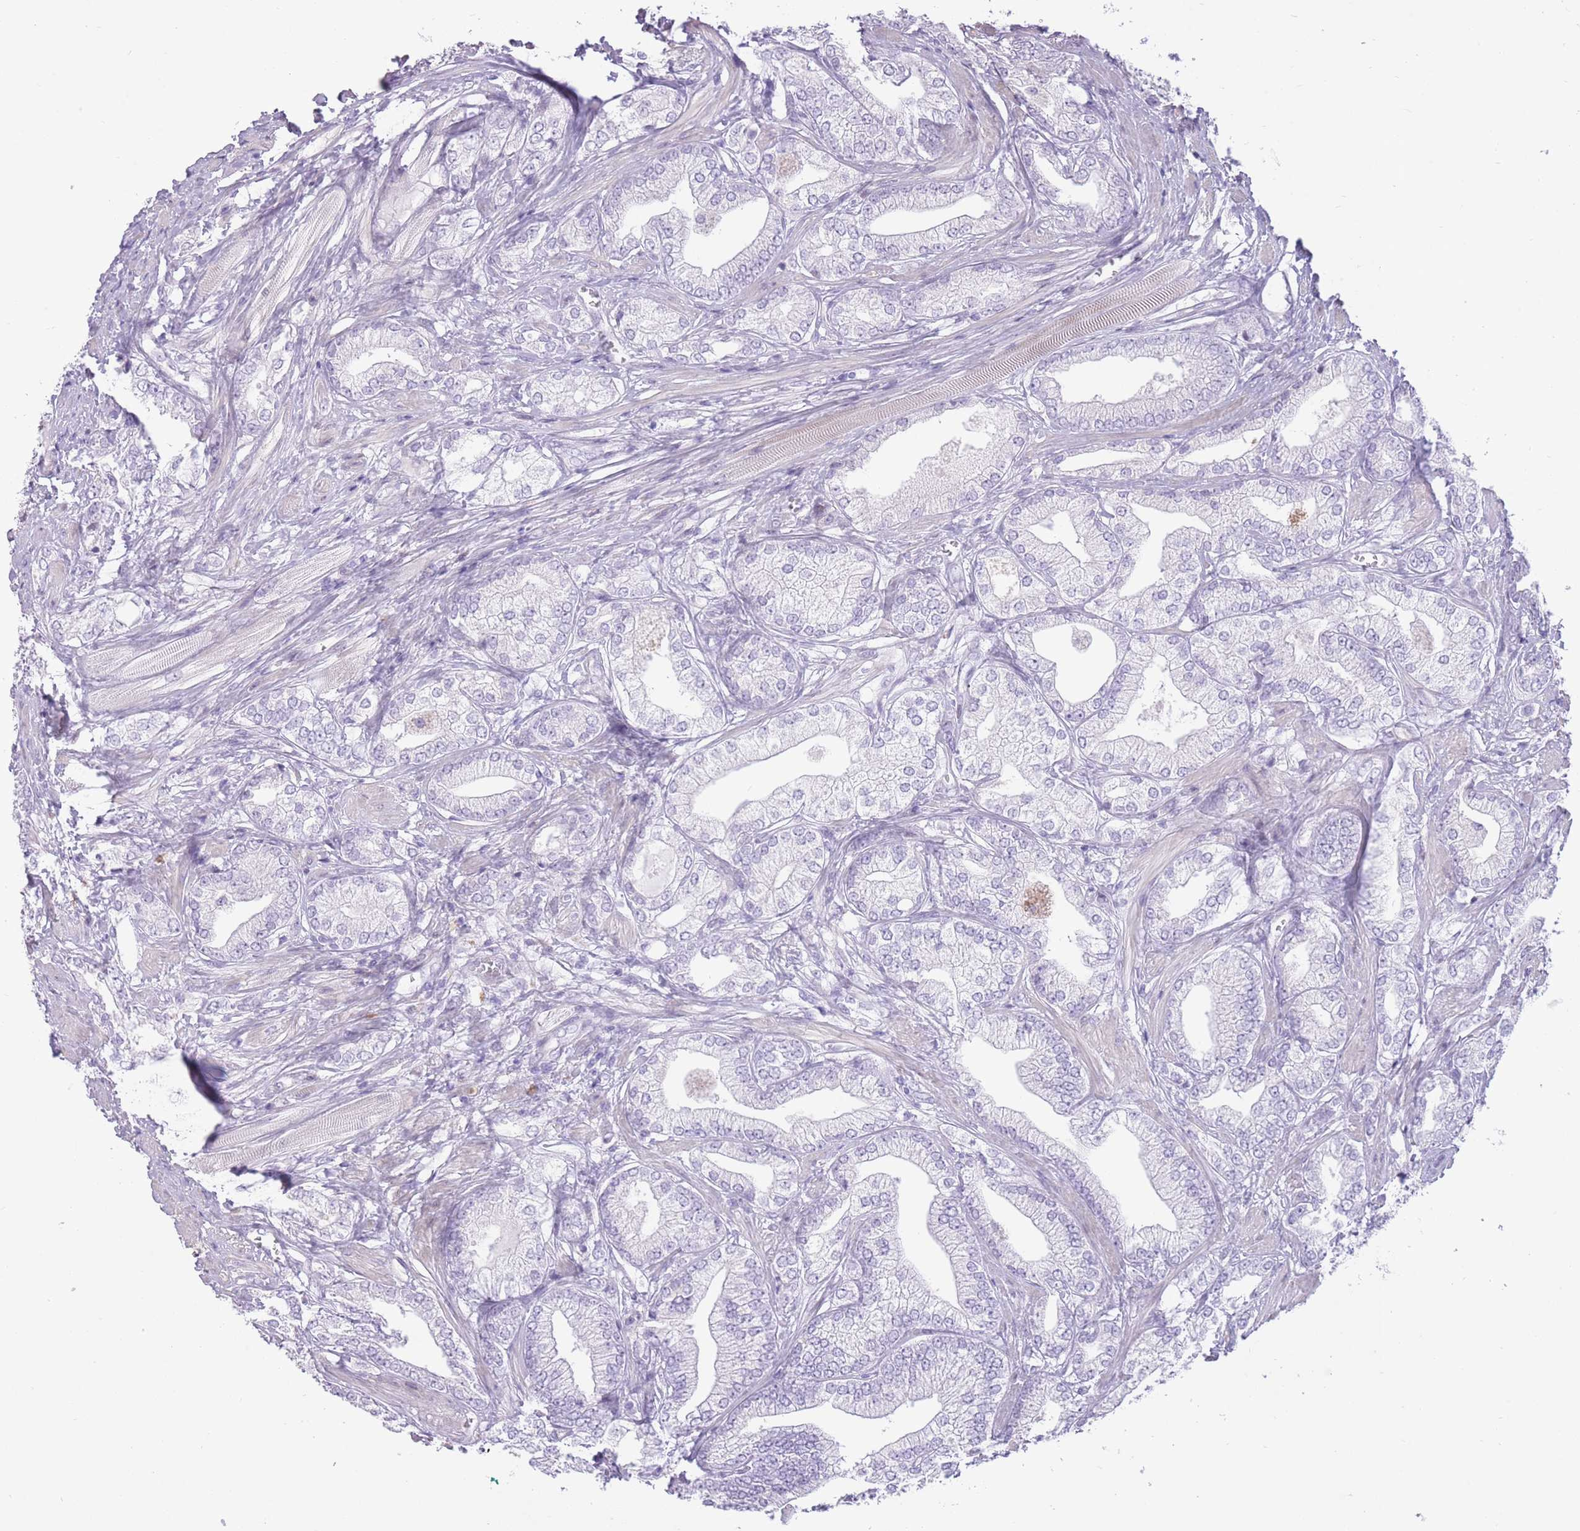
{"staining": {"intensity": "negative", "quantity": "none", "location": "none"}, "tissue": "prostate cancer", "cell_type": "Tumor cells", "image_type": "cancer", "snomed": [{"axis": "morphology", "description": "Adenocarcinoma, High grade"}, {"axis": "topography", "description": "Prostate"}], "caption": "There is no significant staining in tumor cells of prostate cancer (adenocarcinoma (high-grade)).", "gene": "WDR70", "patient": {"sex": "male", "age": 50}}